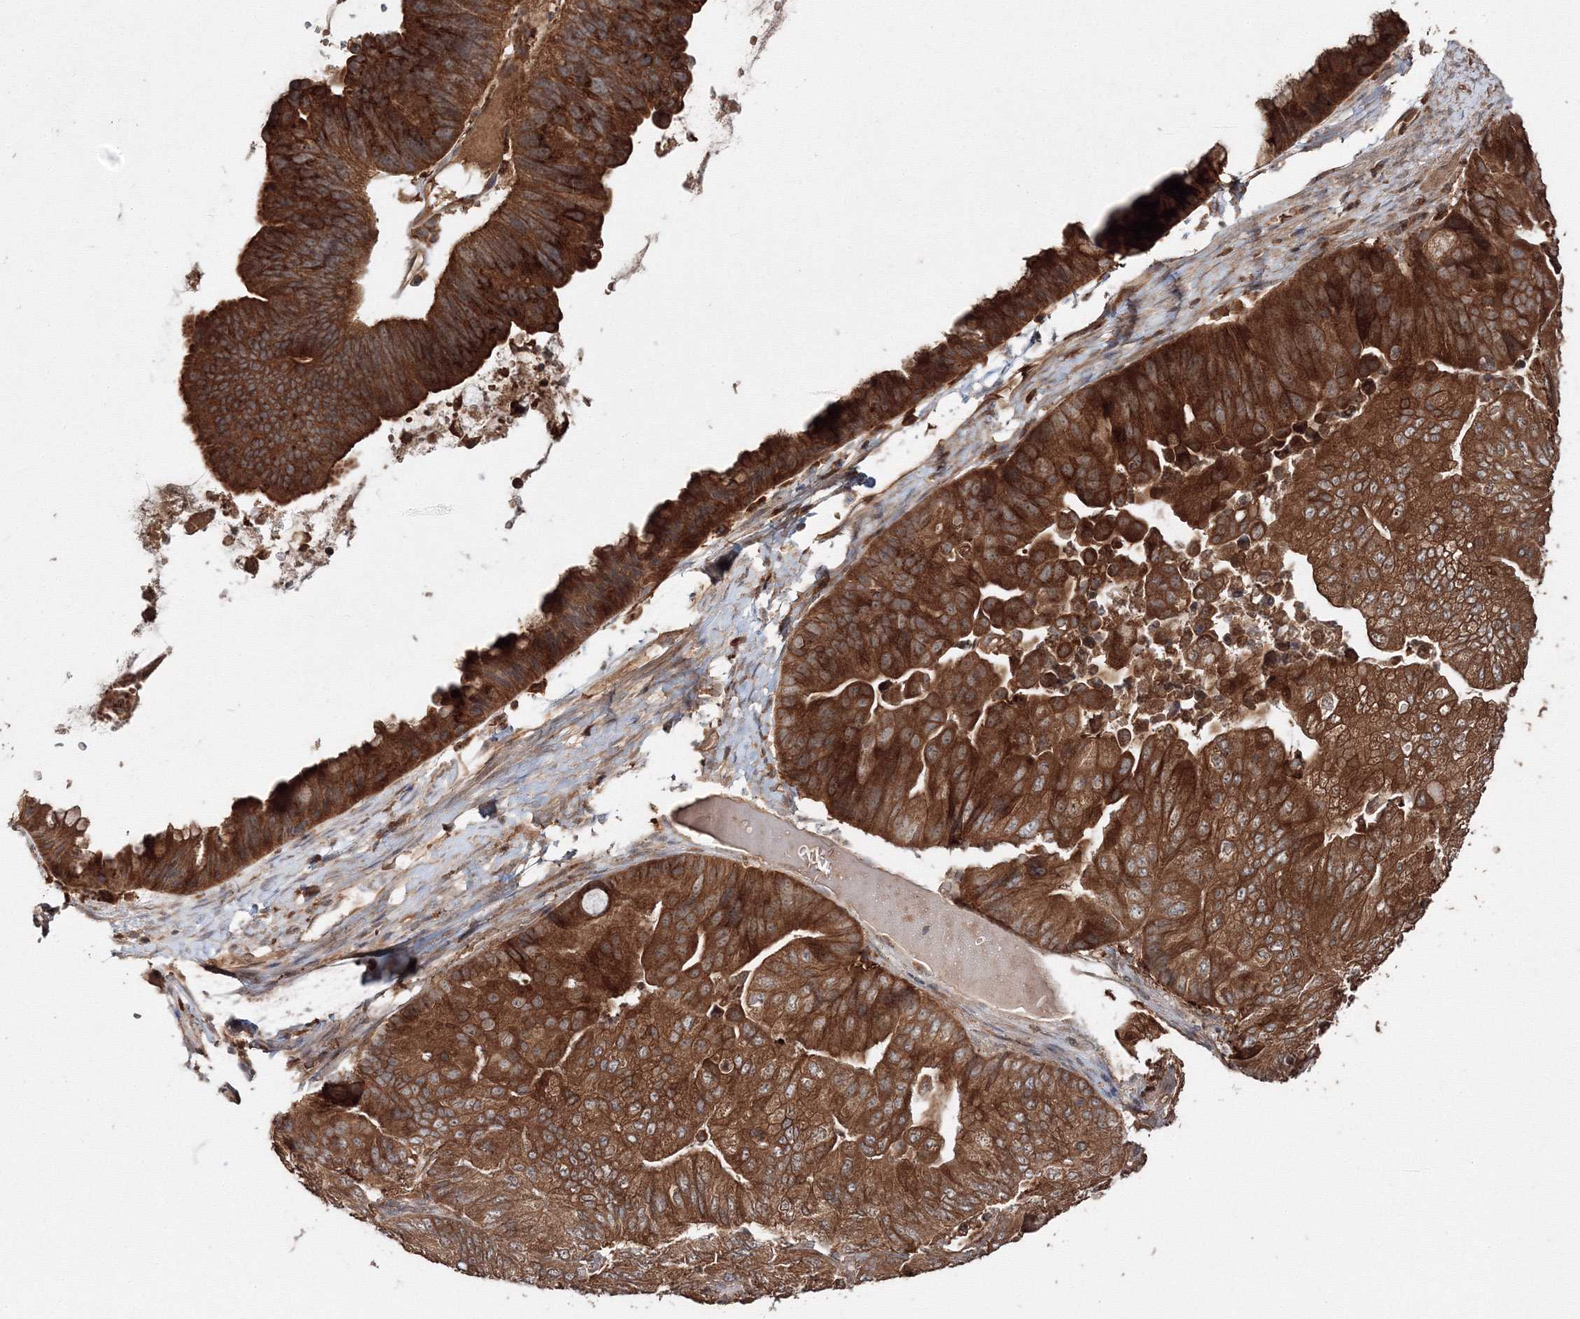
{"staining": {"intensity": "strong", "quantity": ">75%", "location": "cytoplasmic/membranous"}, "tissue": "ovarian cancer", "cell_type": "Tumor cells", "image_type": "cancer", "snomed": [{"axis": "morphology", "description": "Cystadenocarcinoma, mucinous, NOS"}, {"axis": "topography", "description": "Ovary"}], "caption": "This micrograph exhibits IHC staining of human ovarian mucinous cystadenocarcinoma, with high strong cytoplasmic/membranous staining in about >75% of tumor cells.", "gene": "DDO", "patient": {"sex": "female", "age": 61}}